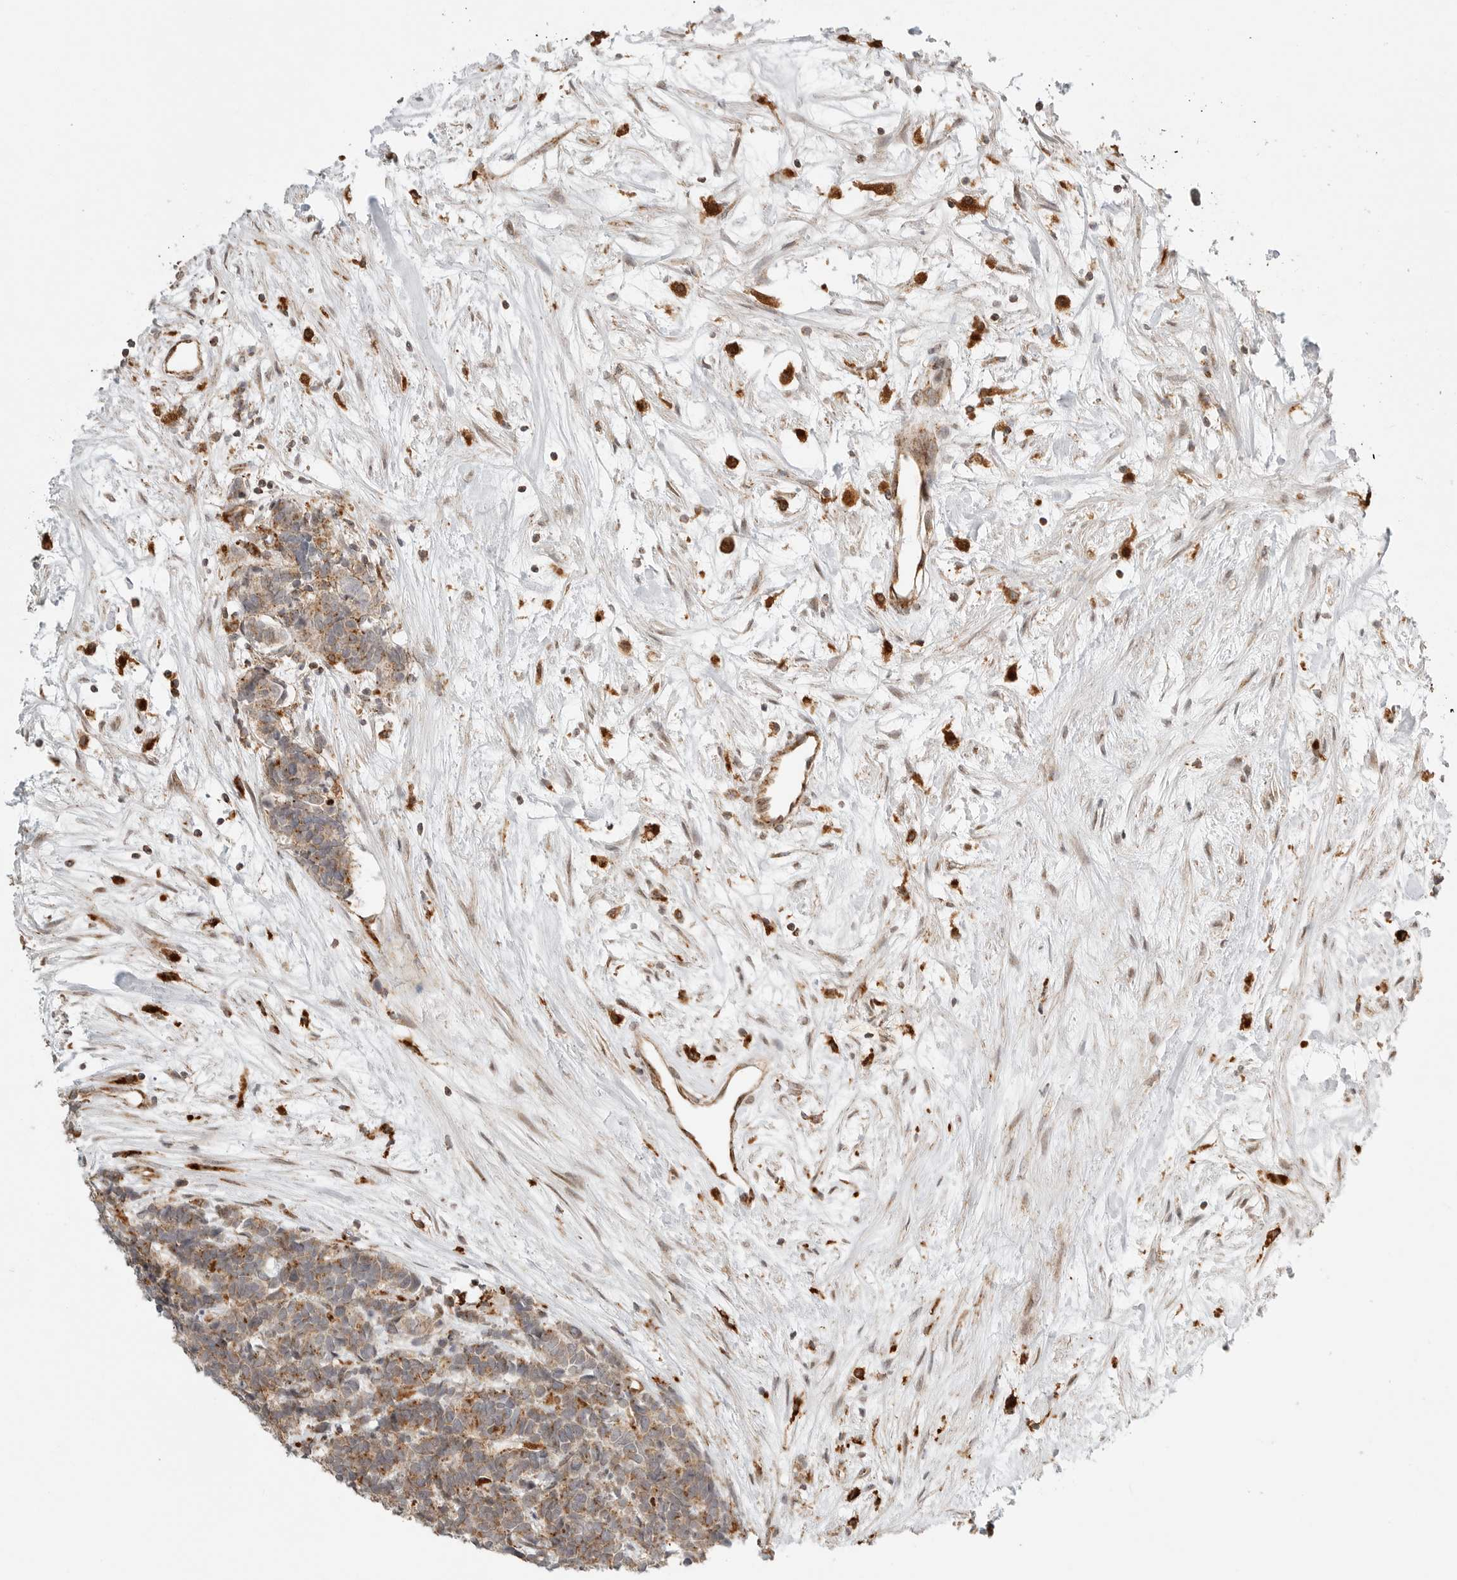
{"staining": {"intensity": "moderate", "quantity": ">75%", "location": "cytoplasmic/membranous"}, "tissue": "carcinoid", "cell_type": "Tumor cells", "image_type": "cancer", "snomed": [{"axis": "morphology", "description": "Carcinoma, NOS"}, {"axis": "morphology", "description": "Carcinoid, malignant, NOS"}, {"axis": "topography", "description": "Urinary bladder"}], "caption": "Human carcinoma stained for a protein (brown) displays moderate cytoplasmic/membranous positive staining in approximately >75% of tumor cells.", "gene": "IDUA", "patient": {"sex": "male", "age": 57}}